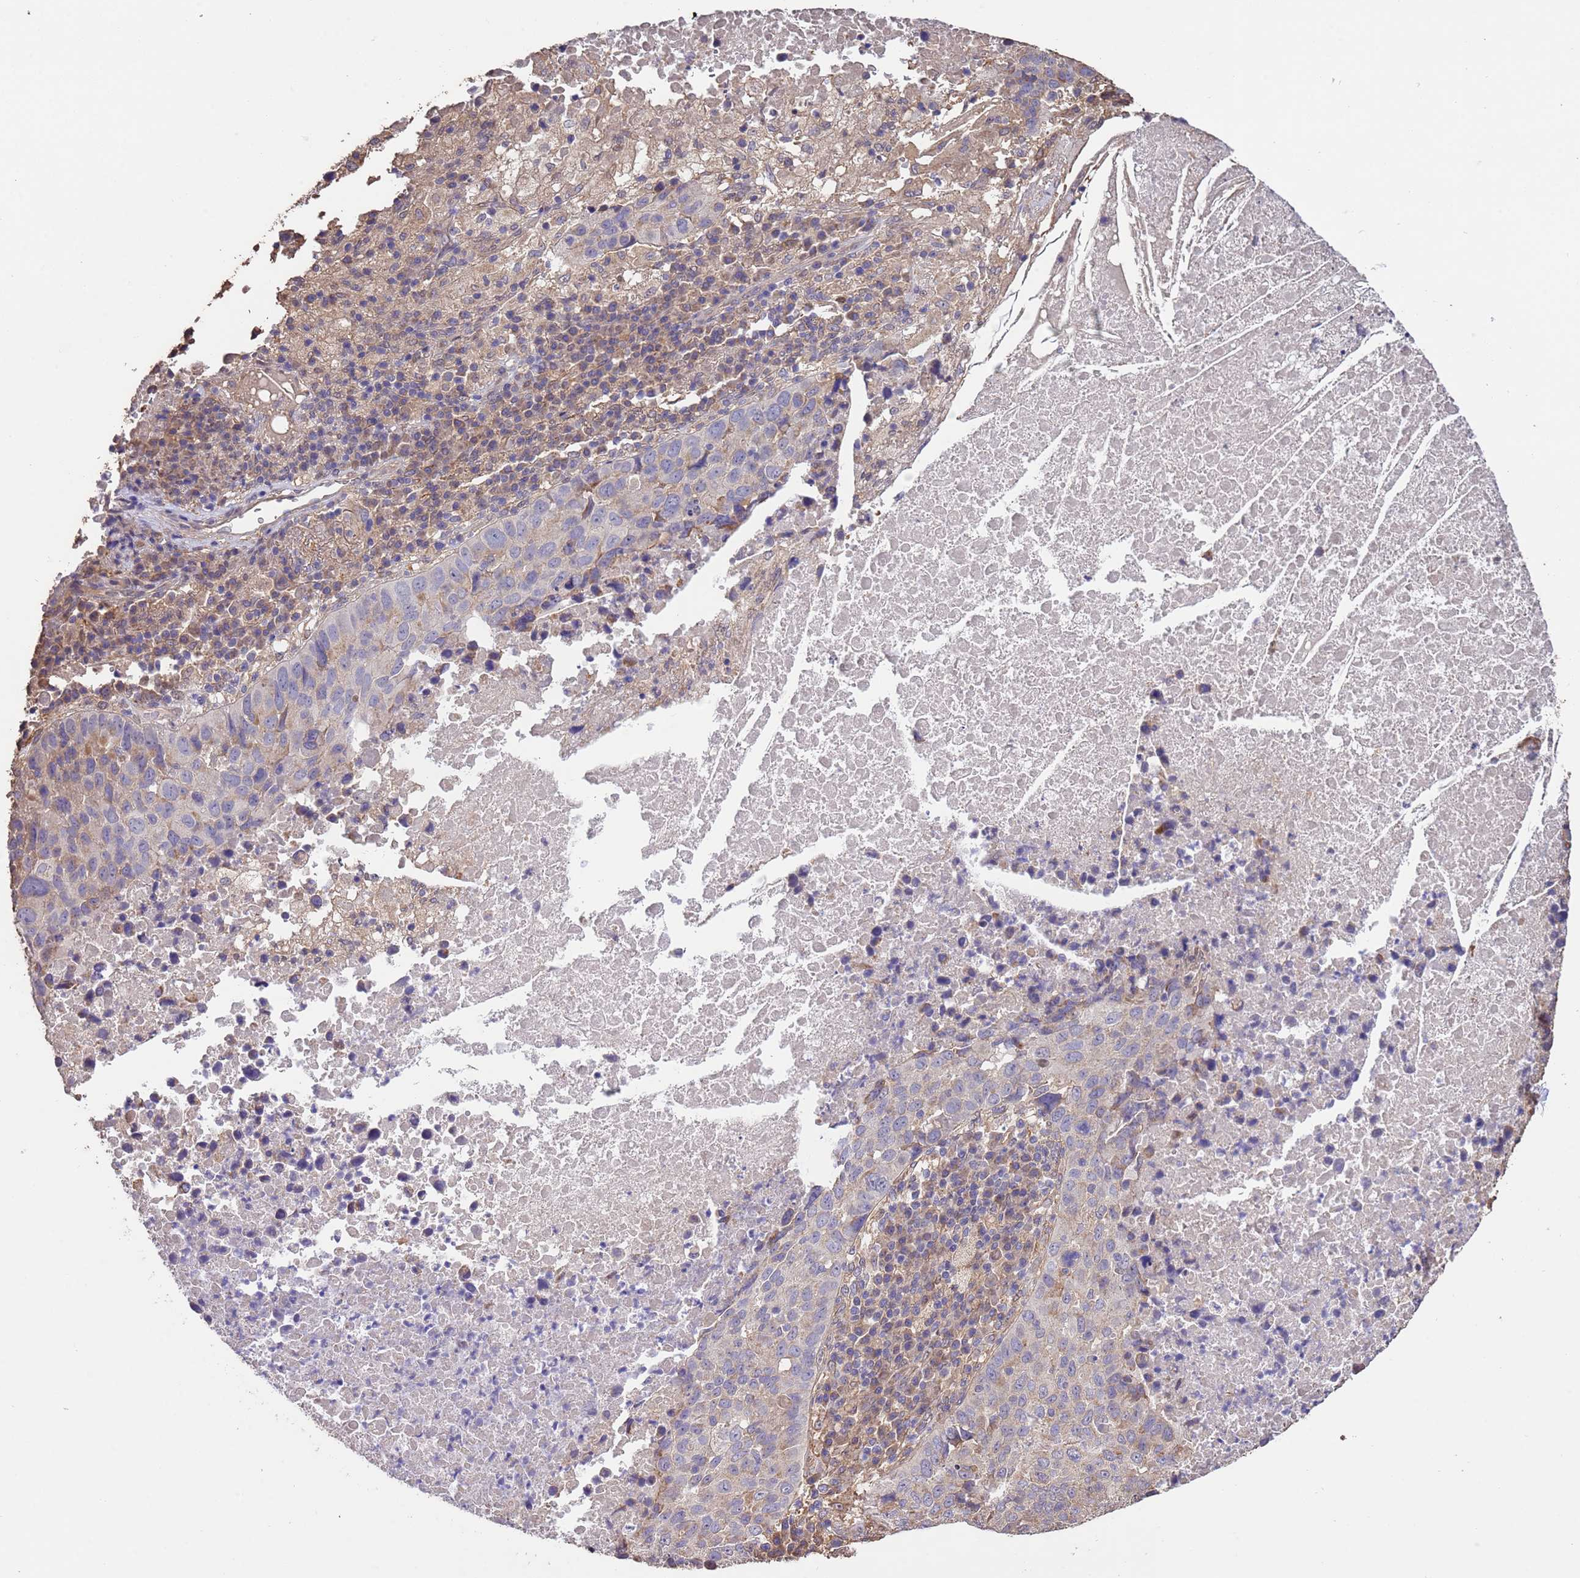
{"staining": {"intensity": "weak", "quantity": "<25%", "location": "cytoplasmic/membranous"}, "tissue": "lung cancer", "cell_type": "Tumor cells", "image_type": "cancer", "snomed": [{"axis": "morphology", "description": "Squamous cell carcinoma, NOS"}, {"axis": "topography", "description": "Lung"}], "caption": "There is no significant positivity in tumor cells of lung cancer (squamous cell carcinoma).", "gene": "NPHP1", "patient": {"sex": "male", "age": 73}}